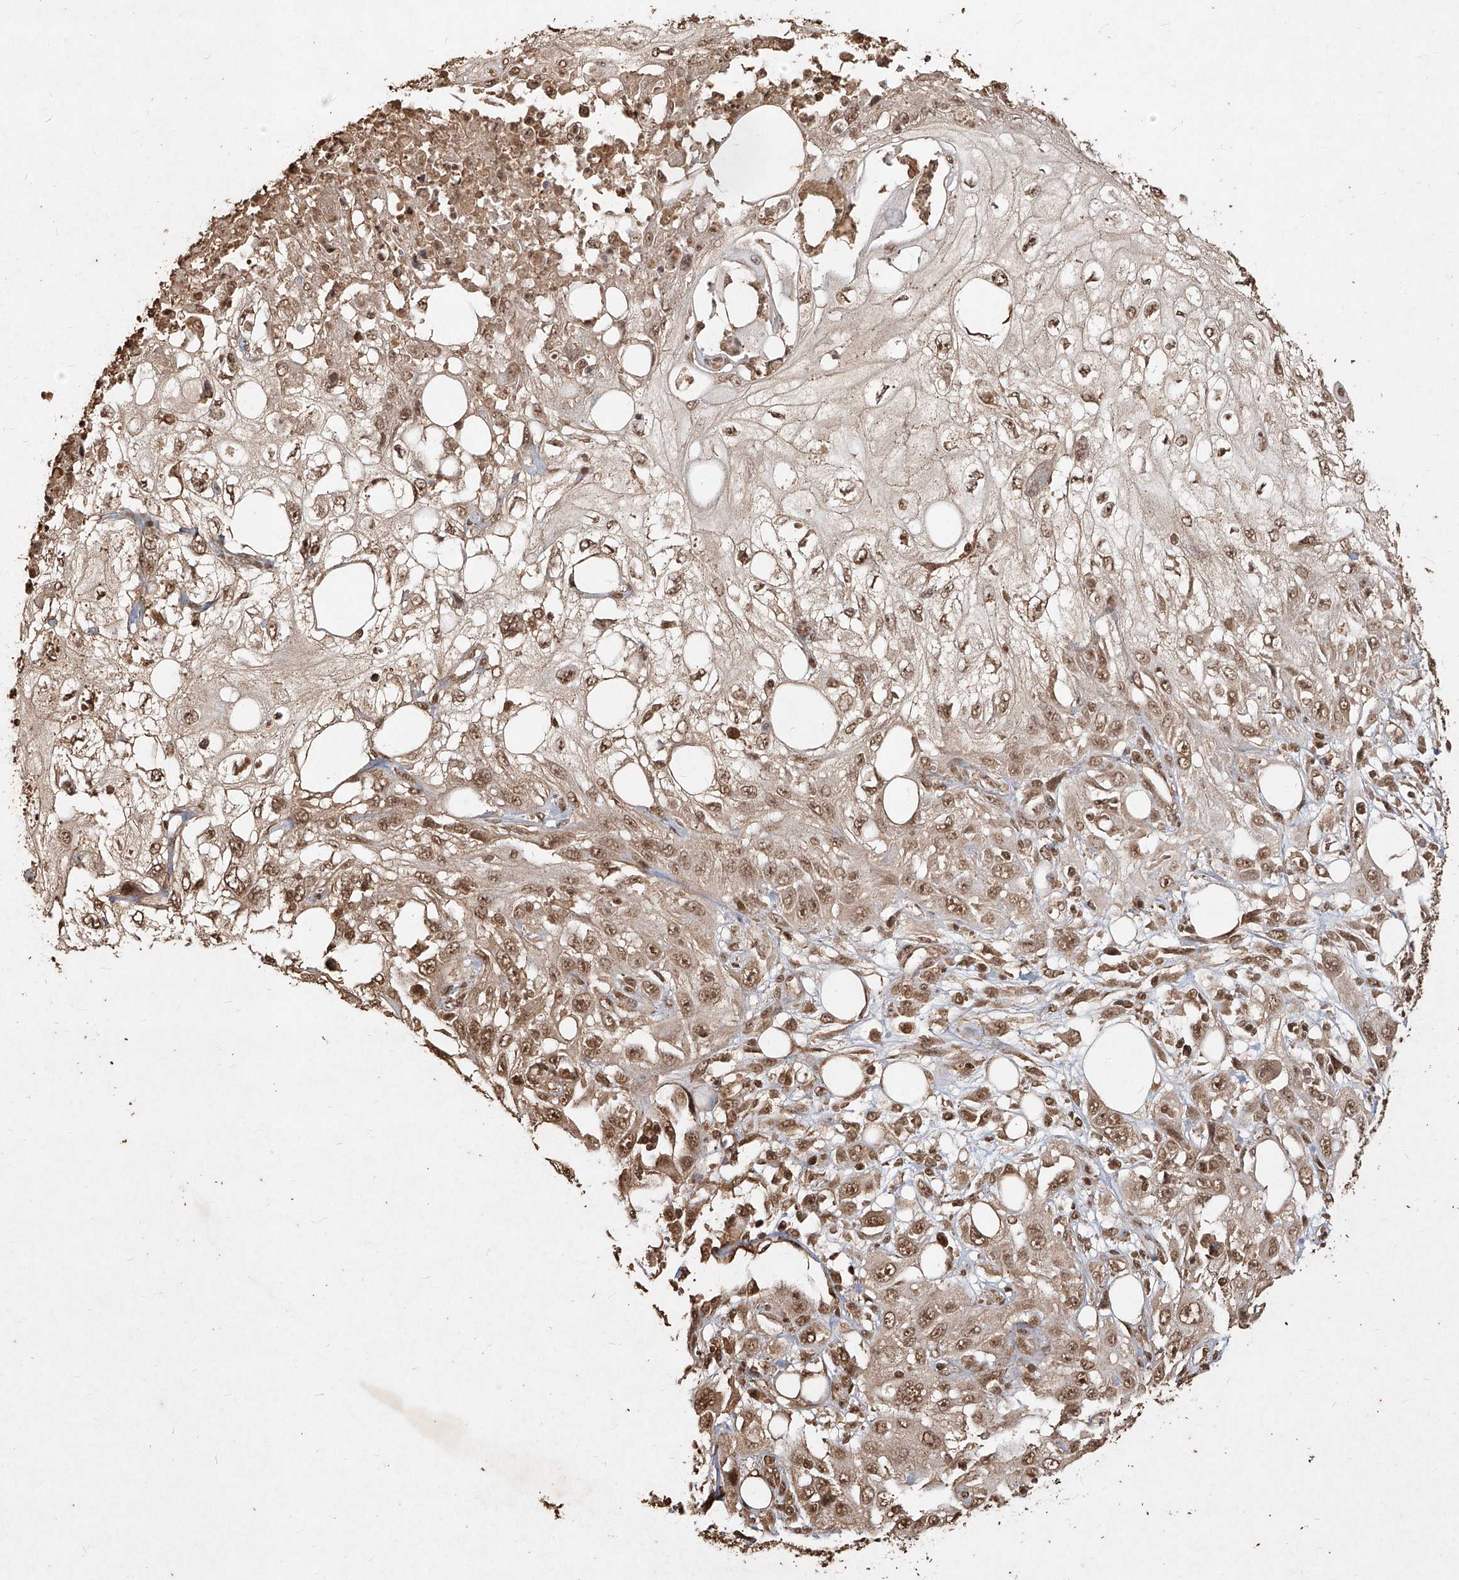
{"staining": {"intensity": "moderate", "quantity": ">75%", "location": "nuclear"}, "tissue": "skin cancer", "cell_type": "Tumor cells", "image_type": "cancer", "snomed": [{"axis": "morphology", "description": "Squamous cell carcinoma, NOS"}, {"axis": "topography", "description": "Skin"}], "caption": "Protein staining of squamous cell carcinoma (skin) tissue exhibits moderate nuclear staining in approximately >75% of tumor cells.", "gene": "UBE2K", "patient": {"sex": "male", "age": 75}}